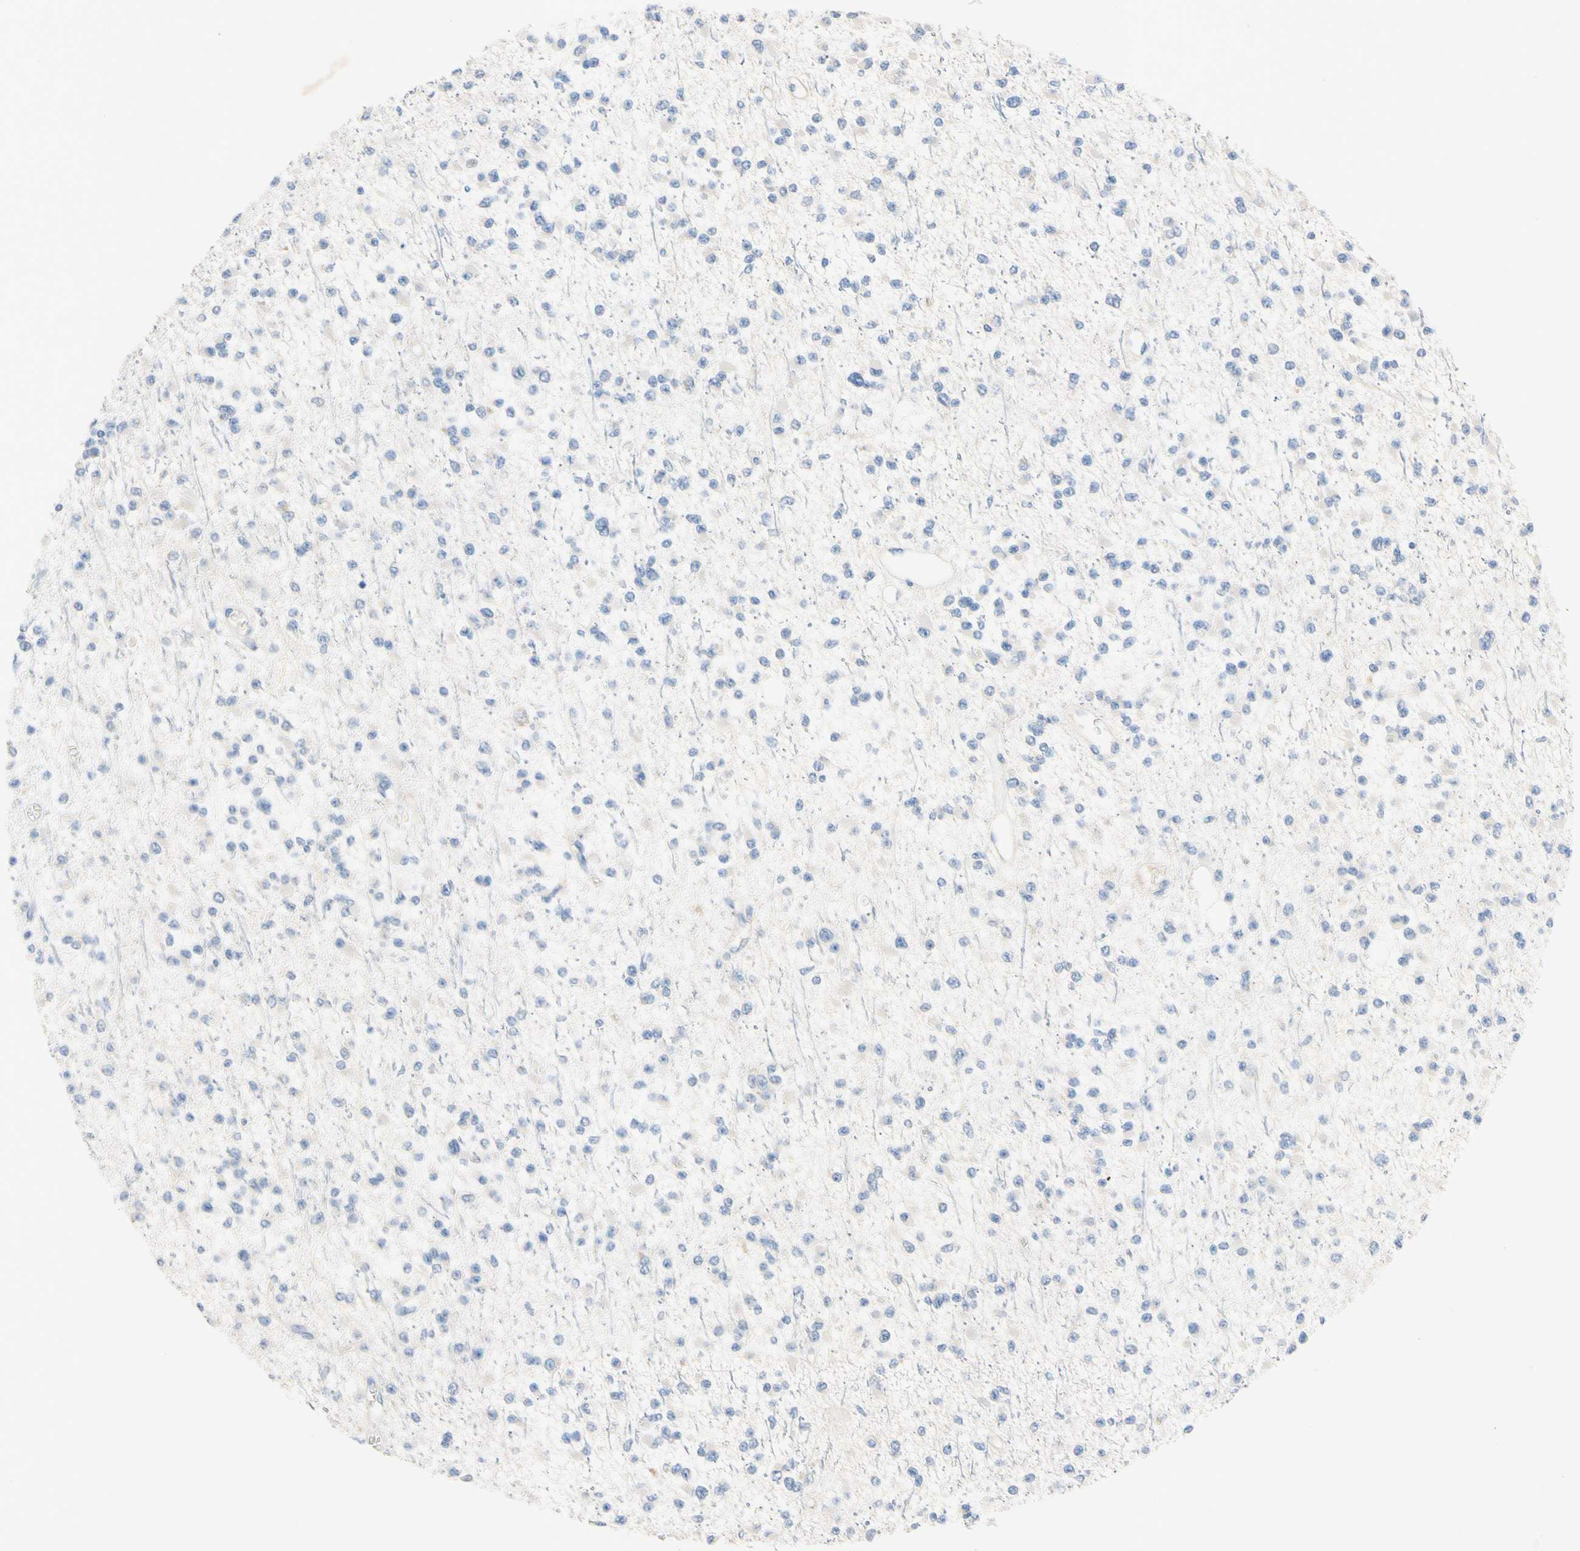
{"staining": {"intensity": "negative", "quantity": "none", "location": "none"}, "tissue": "glioma", "cell_type": "Tumor cells", "image_type": "cancer", "snomed": [{"axis": "morphology", "description": "Glioma, malignant, Low grade"}, {"axis": "topography", "description": "Brain"}], "caption": "Tumor cells are negative for brown protein staining in glioma.", "gene": "MARK1", "patient": {"sex": "female", "age": 22}}